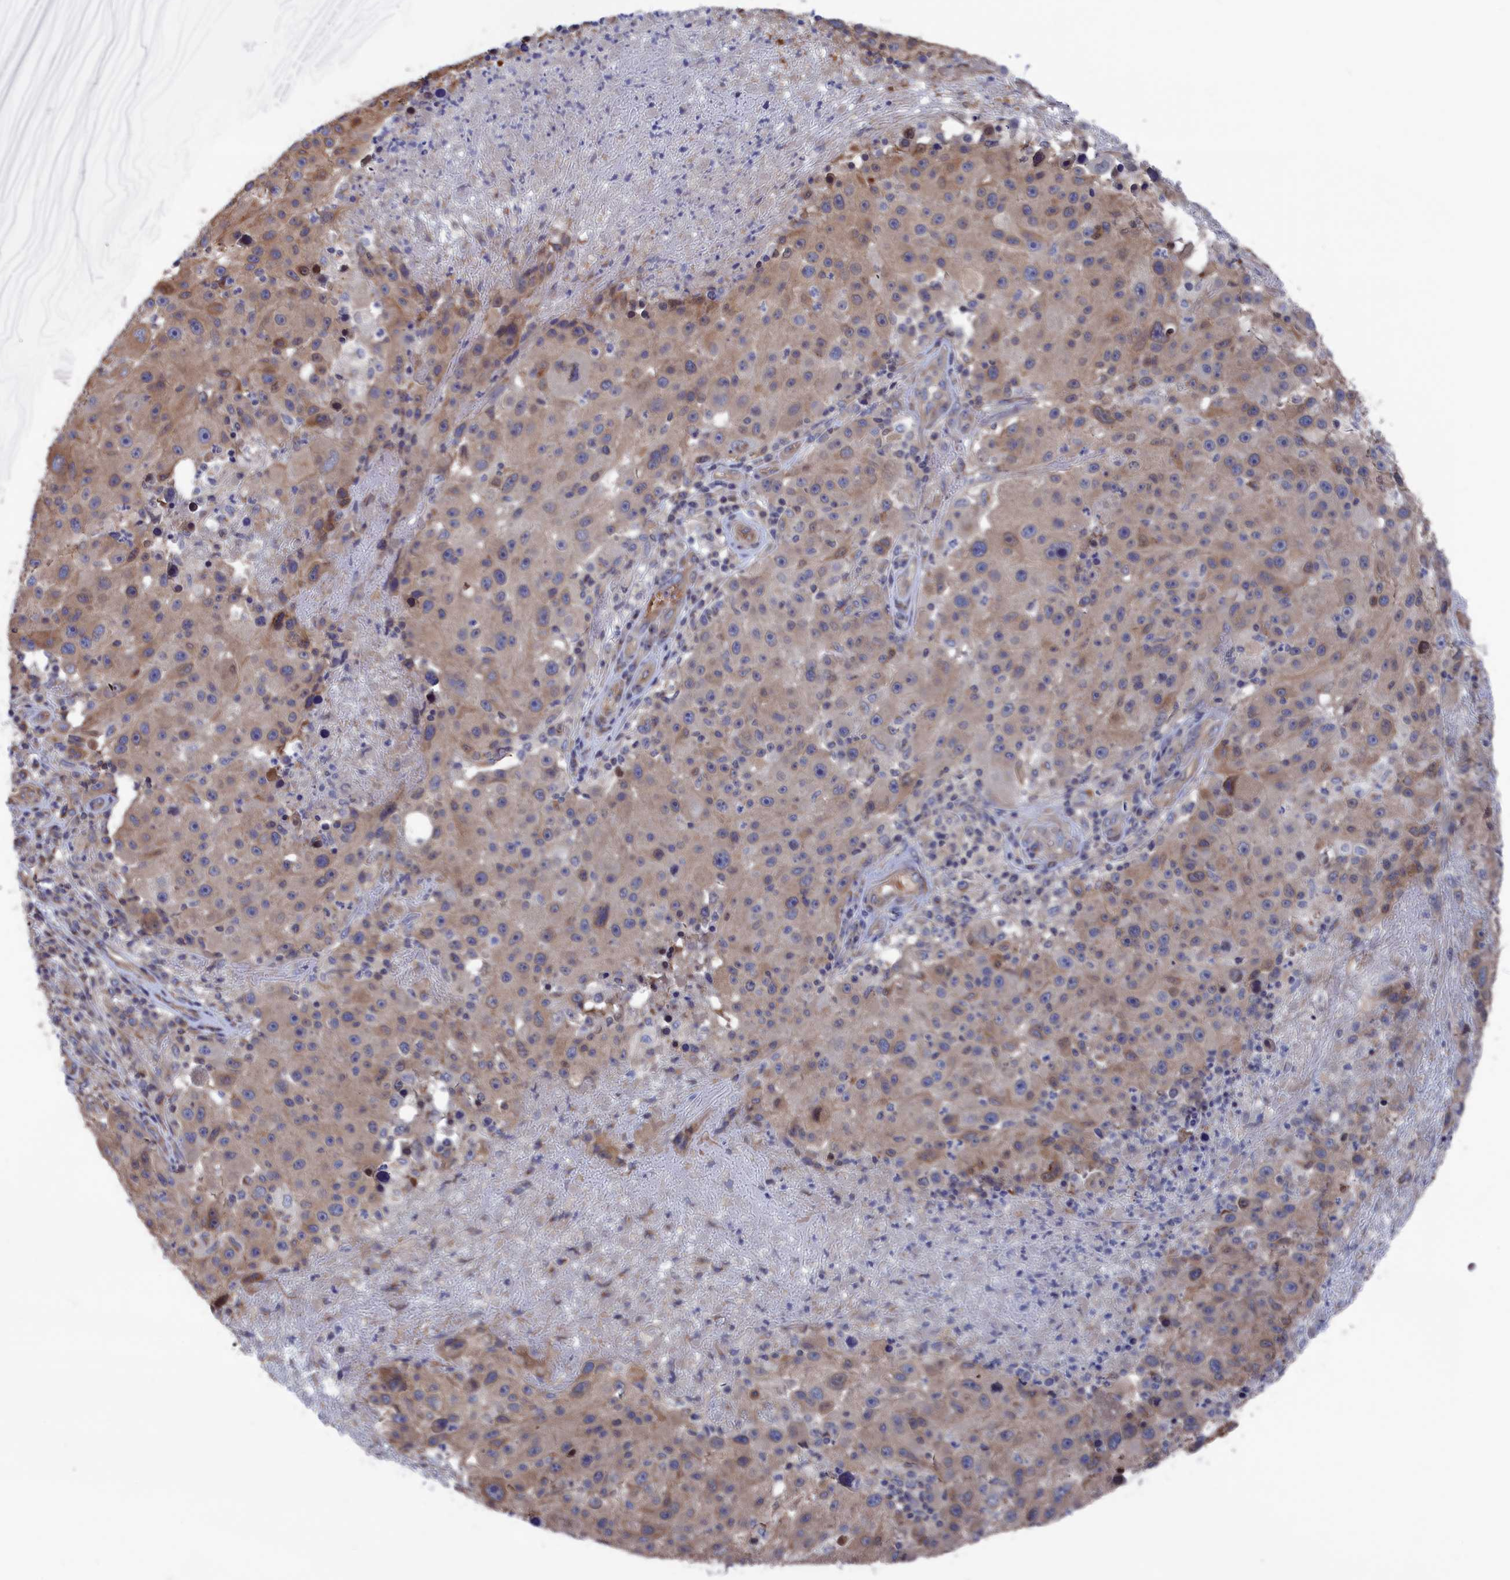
{"staining": {"intensity": "weak", "quantity": "25%-75%", "location": "cytoplasmic/membranous"}, "tissue": "melanoma", "cell_type": "Tumor cells", "image_type": "cancer", "snomed": [{"axis": "morphology", "description": "Malignant melanoma, NOS"}, {"axis": "topography", "description": "Skin"}], "caption": "Immunohistochemical staining of melanoma shows weak cytoplasmic/membranous protein expression in approximately 25%-75% of tumor cells. (brown staining indicates protein expression, while blue staining denotes nuclei).", "gene": "NUTF2", "patient": {"sex": "male", "age": 53}}